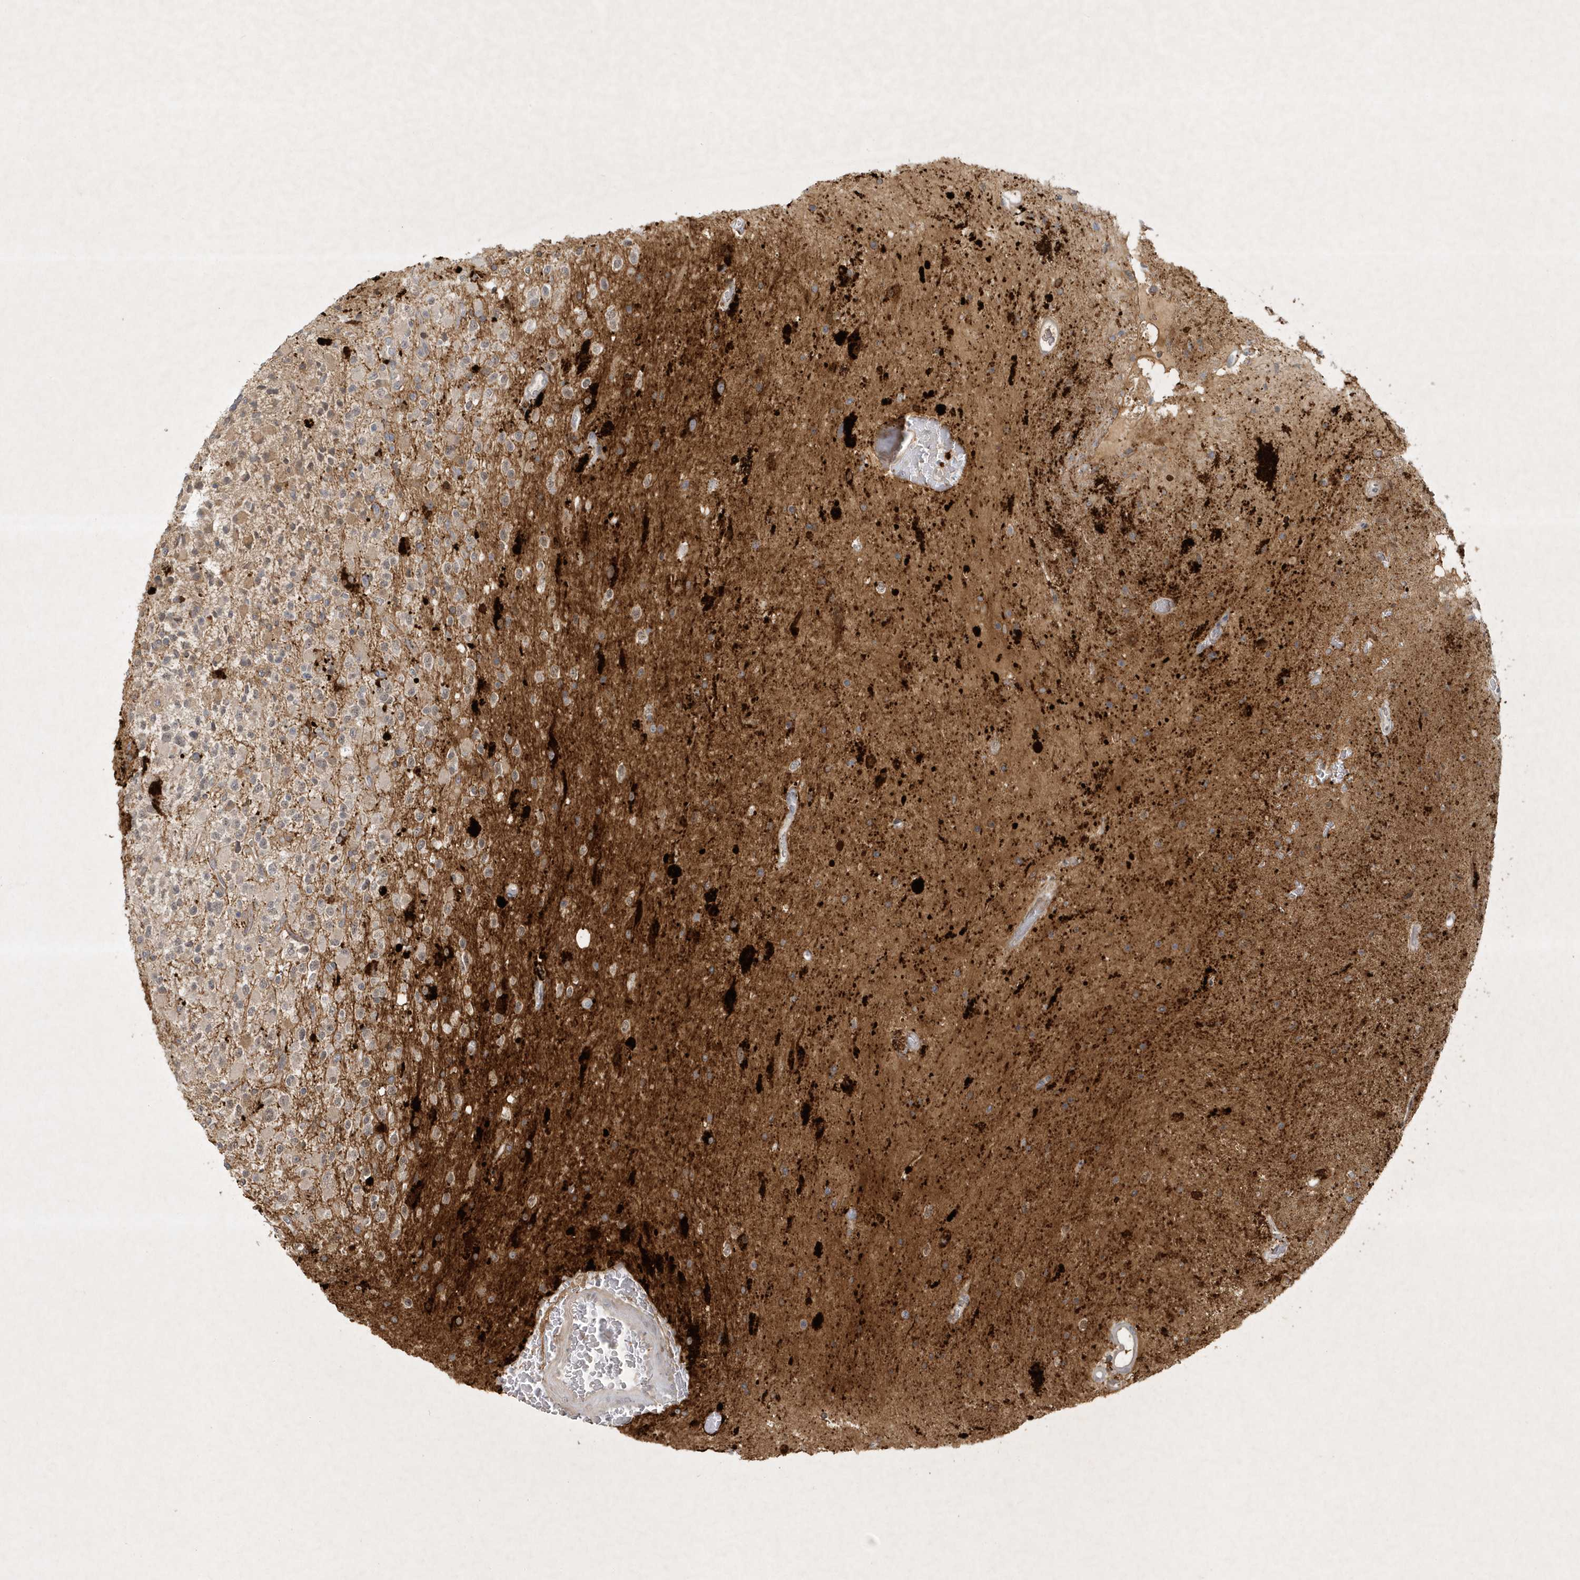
{"staining": {"intensity": "negative", "quantity": "none", "location": "none"}, "tissue": "glioma", "cell_type": "Tumor cells", "image_type": "cancer", "snomed": [{"axis": "morphology", "description": "Glioma, malignant, High grade"}, {"axis": "topography", "description": "Brain"}], "caption": "Tumor cells show no significant positivity in glioma.", "gene": "THG1L", "patient": {"sex": "male", "age": 34}}